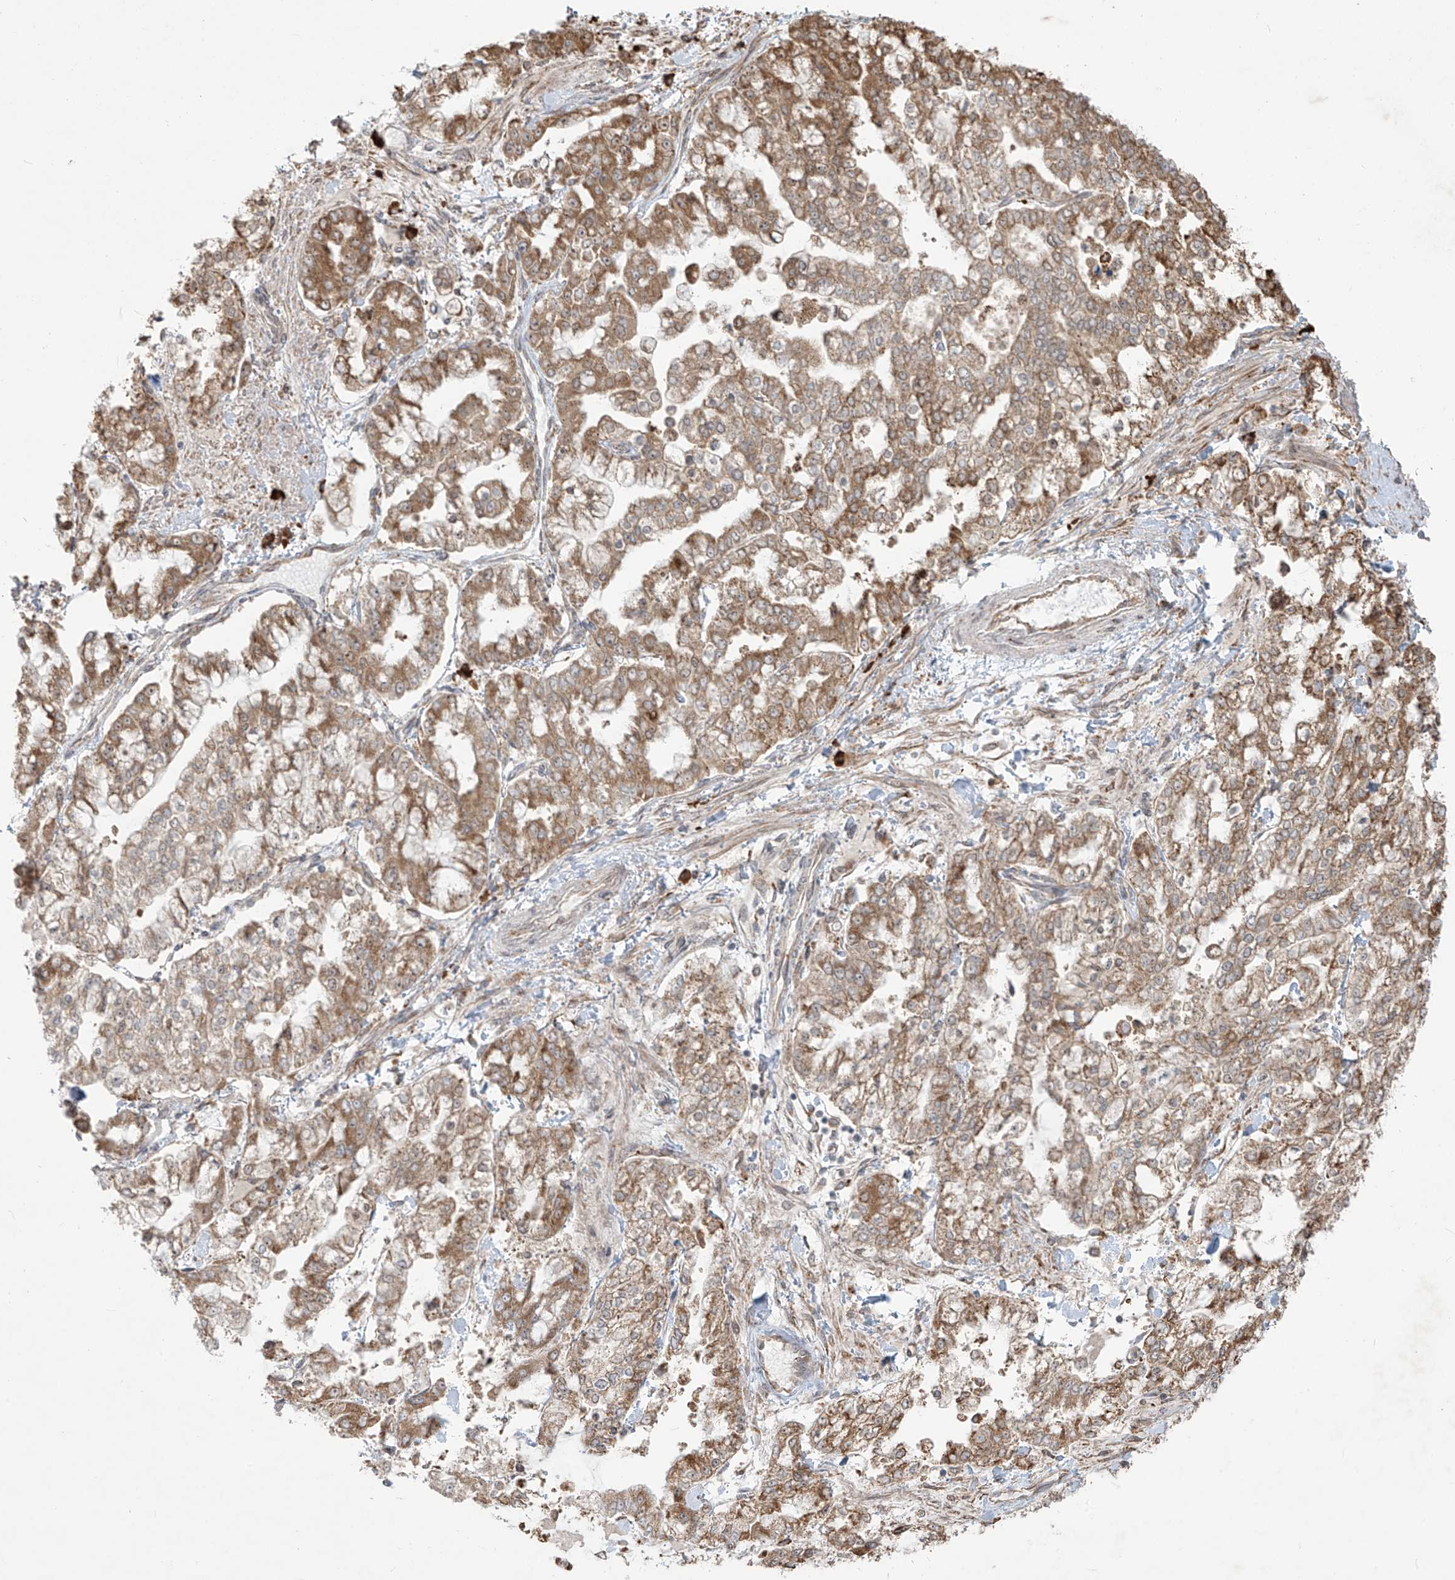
{"staining": {"intensity": "moderate", "quantity": ">75%", "location": "cytoplasmic/membranous"}, "tissue": "stomach cancer", "cell_type": "Tumor cells", "image_type": "cancer", "snomed": [{"axis": "morphology", "description": "Normal tissue, NOS"}, {"axis": "morphology", "description": "Adenocarcinoma, NOS"}, {"axis": "topography", "description": "Stomach, upper"}, {"axis": "topography", "description": "Stomach"}], "caption": "About >75% of tumor cells in human stomach adenocarcinoma show moderate cytoplasmic/membranous protein staining as visualized by brown immunohistochemical staining.", "gene": "PLEKHM3", "patient": {"sex": "male", "age": 76}}